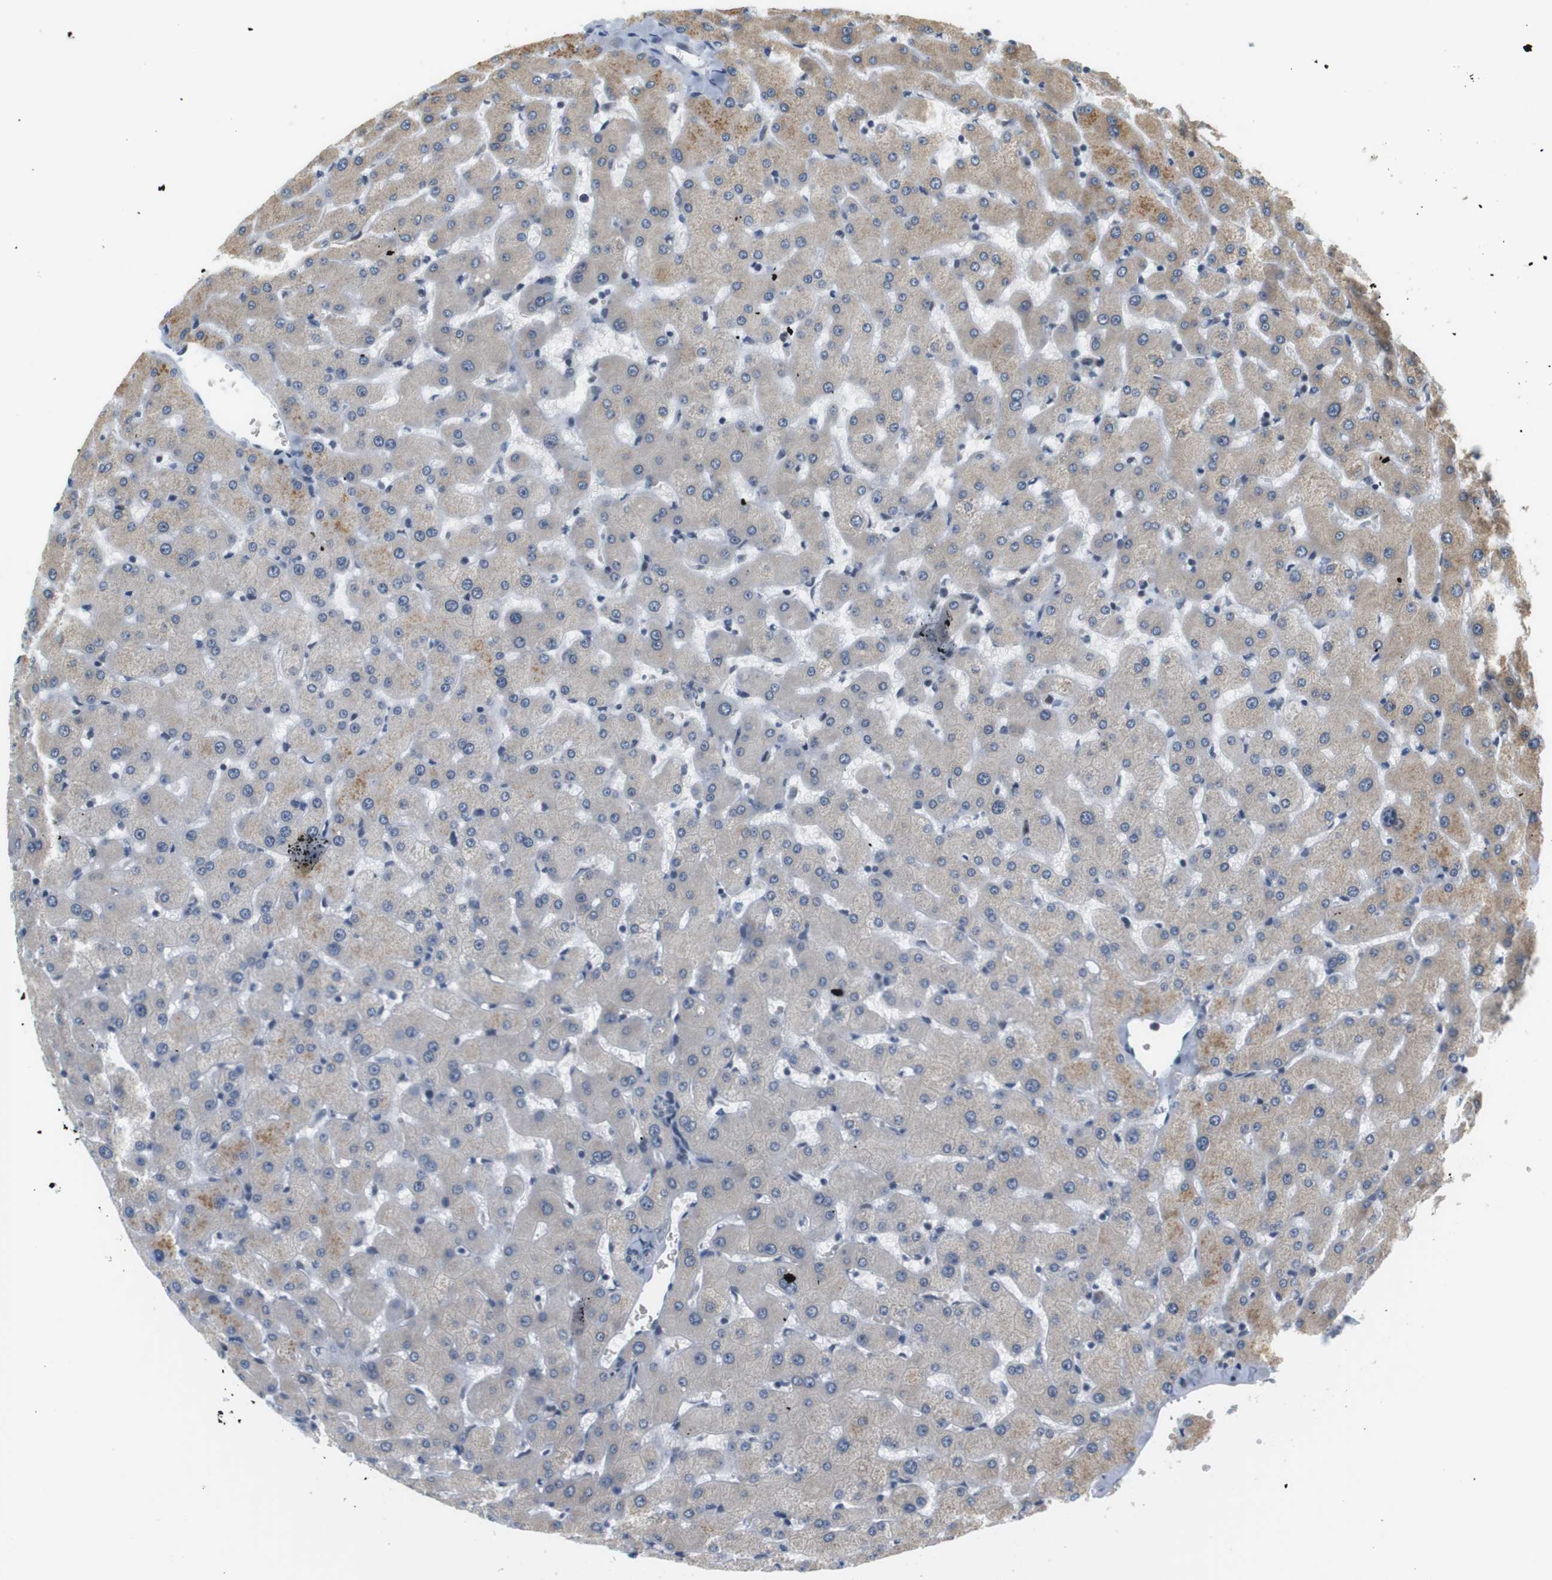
{"staining": {"intensity": "negative", "quantity": "none", "location": "none"}, "tissue": "liver", "cell_type": "Cholangiocytes", "image_type": "normal", "snomed": [{"axis": "morphology", "description": "Normal tissue, NOS"}, {"axis": "topography", "description": "Liver"}], "caption": "Human liver stained for a protein using immunohistochemistry (IHC) shows no staining in cholangiocytes.", "gene": "RNF38", "patient": {"sex": "female", "age": 63}}